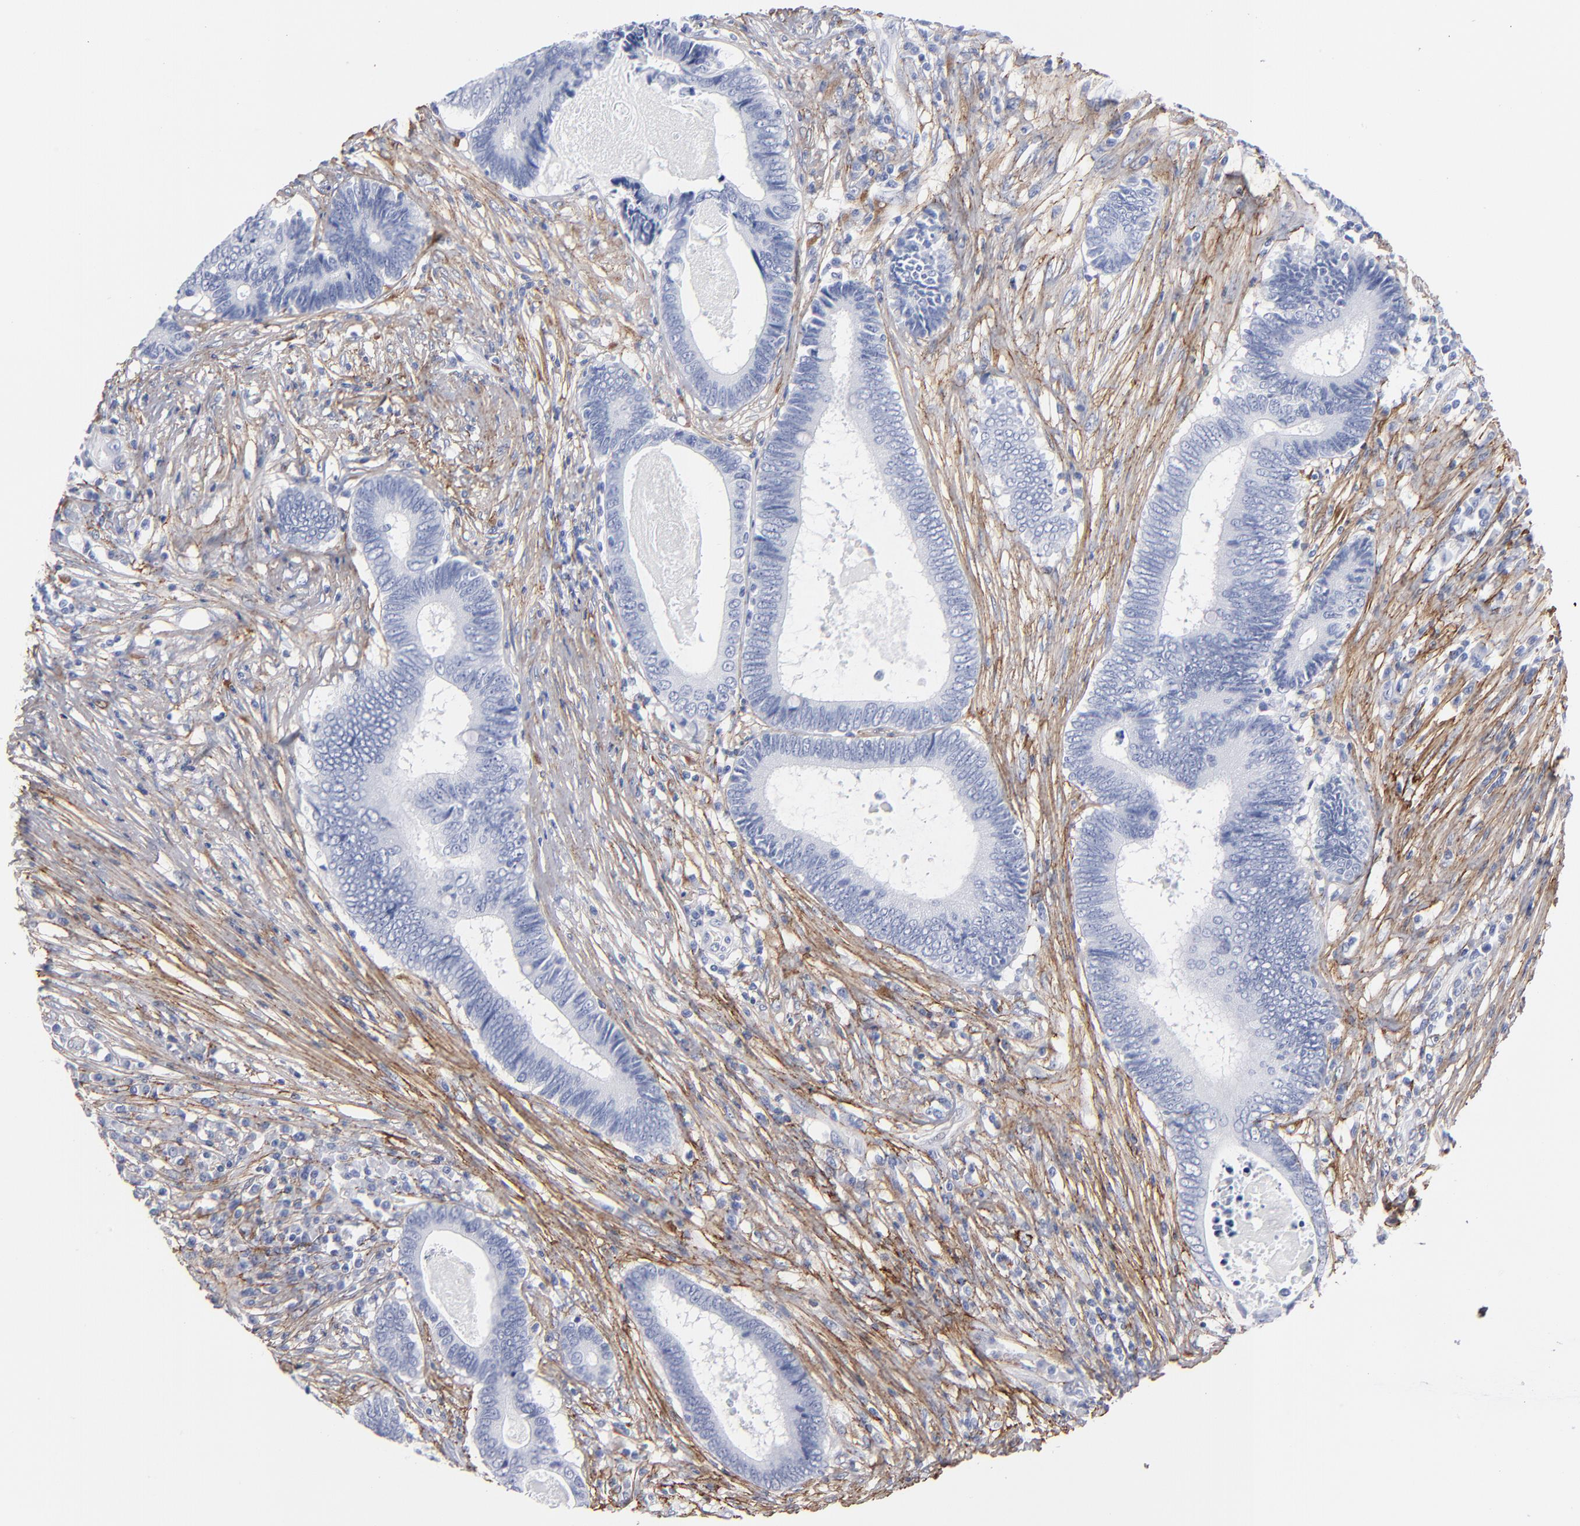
{"staining": {"intensity": "negative", "quantity": "none", "location": "none"}, "tissue": "colorectal cancer", "cell_type": "Tumor cells", "image_type": "cancer", "snomed": [{"axis": "morphology", "description": "Adenocarcinoma, NOS"}, {"axis": "topography", "description": "Colon"}], "caption": "This is an immunohistochemistry photomicrograph of adenocarcinoma (colorectal). There is no expression in tumor cells.", "gene": "EMILIN1", "patient": {"sex": "female", "age": 78}}